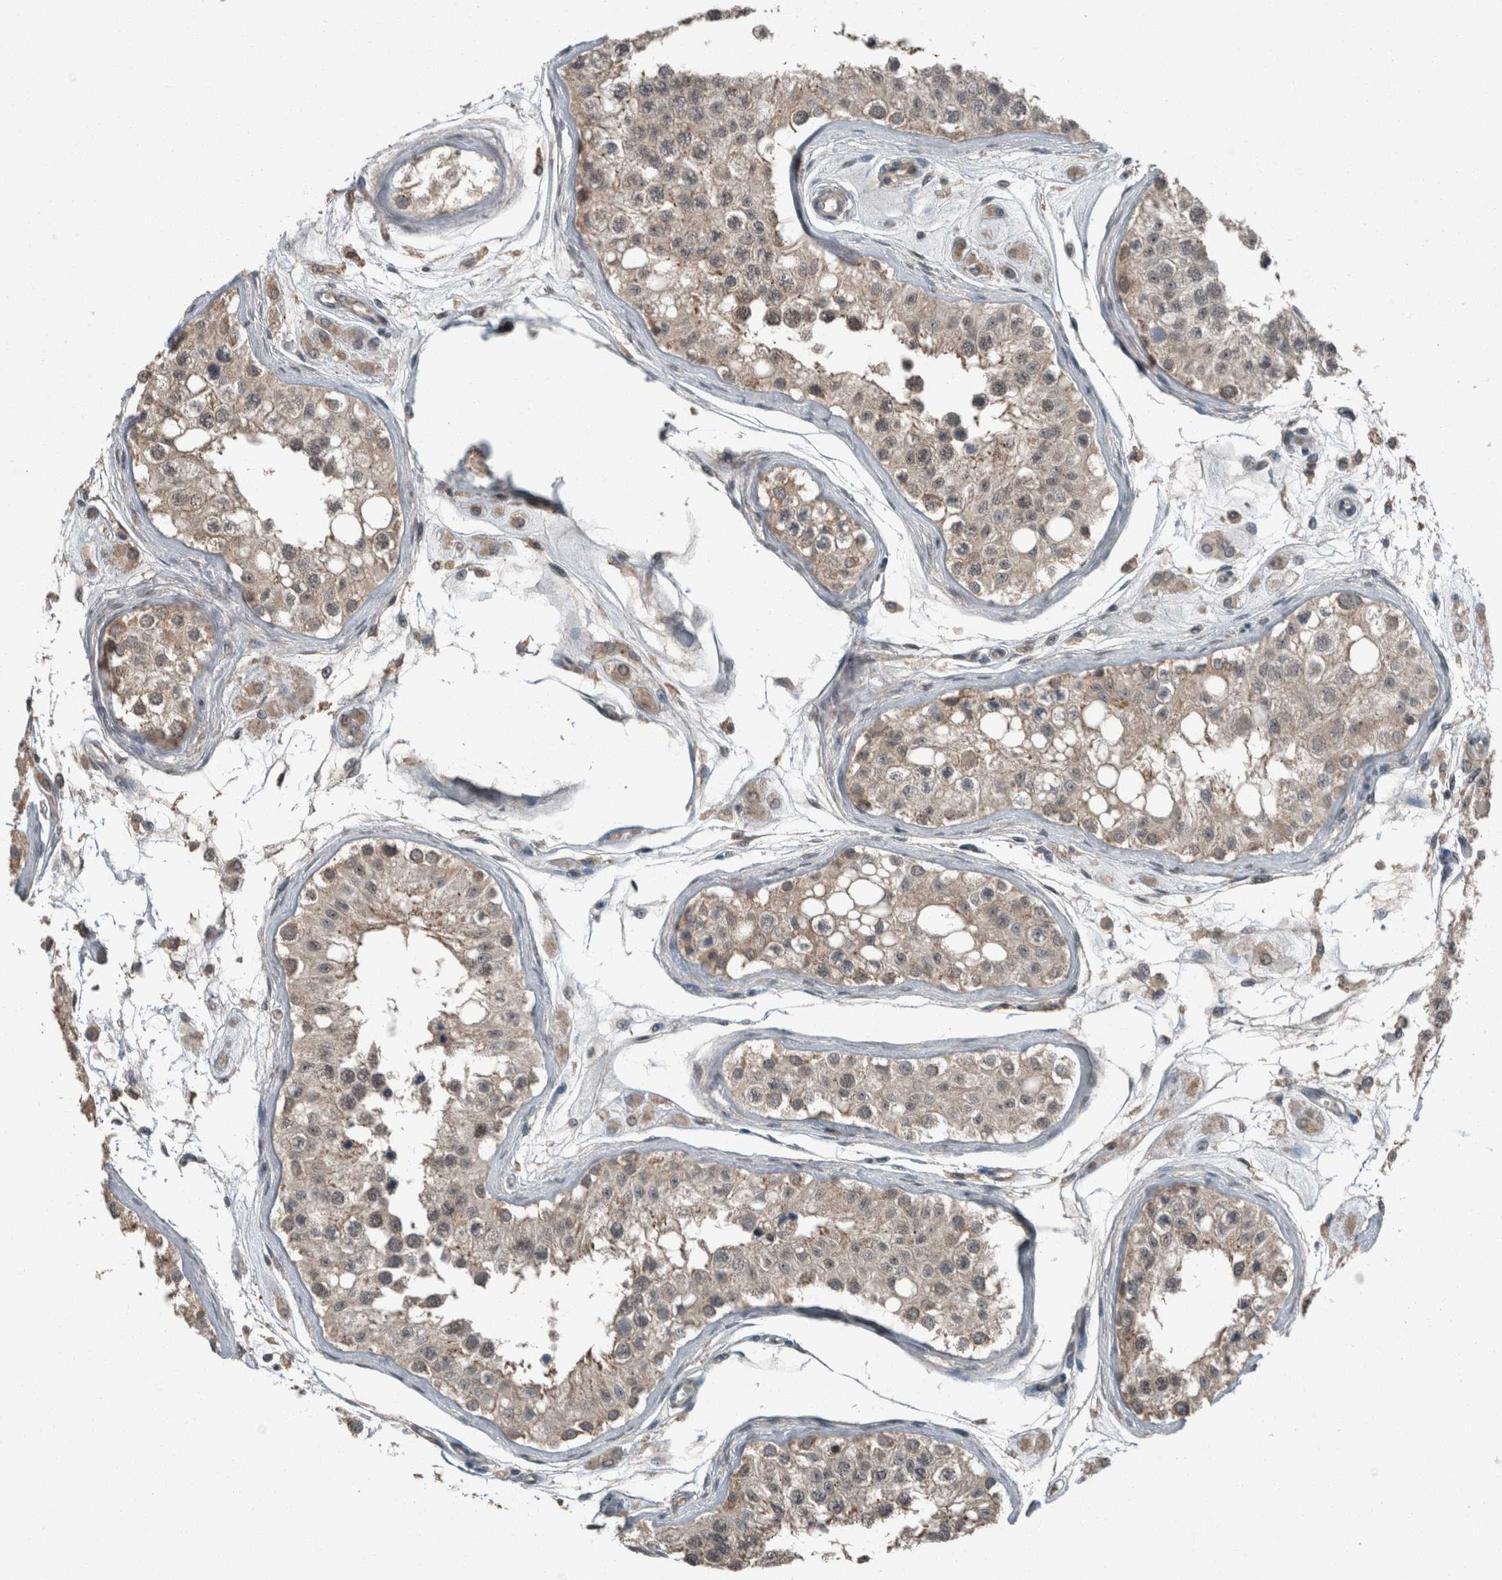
{"staining": {"intensity": "weak", "quantity": ">75%", "location": "cytoplasmic/membranous"}, "tissue": "testis", "cell_type": "Cells in seminiferous ducts", "image_type": "normal", "snomed": [{"axis": "morphology", "description": "Normal tissue, NOS"}, {"axis": "morphology", "description": "Adenocarcinoma, metastatic, NOS"}, {"axis": "topography", "description": "Testis"}], "caption": "This micrograph reveals immunohistochemistry staining of unremarkable human testis, with low weak cytoplasmic/membranous positivity in approximately >75% of cells in seminiferous ducts.", "gene": "MYO1E", "patient": {"sex": "male", "age": 26}}